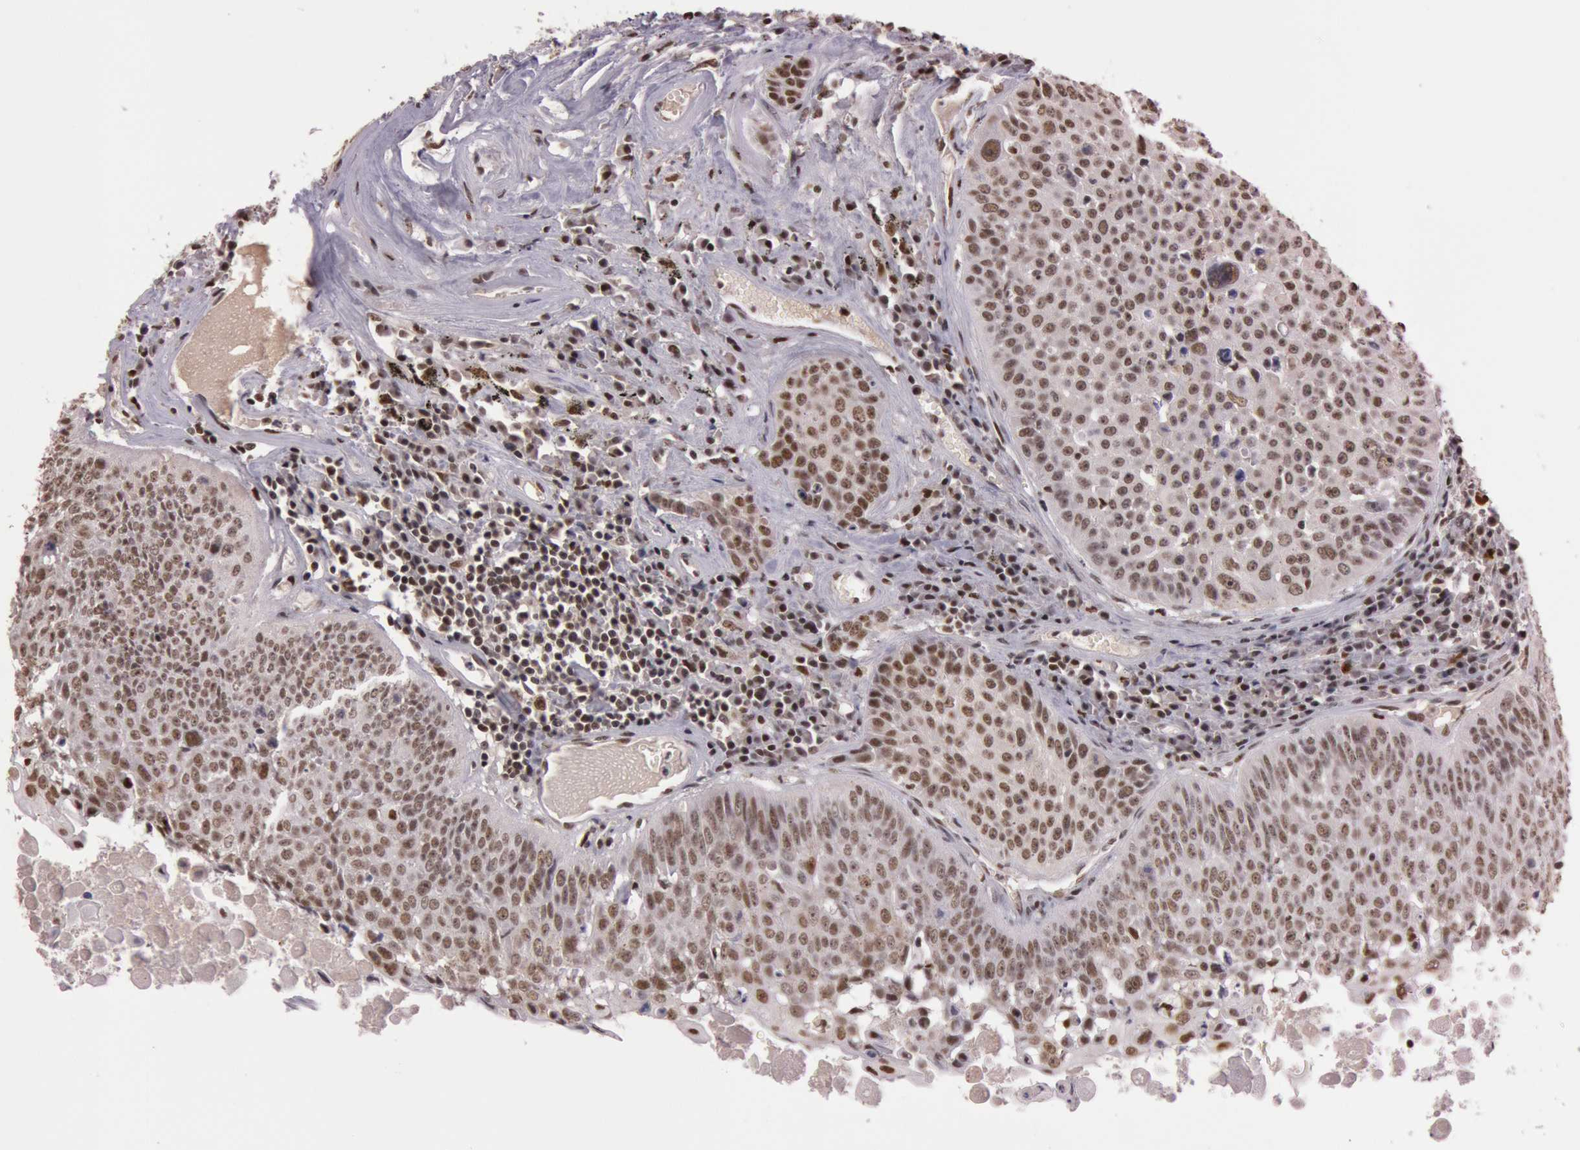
{"staining": {"intensity": "weak", "quantity": "25%-75%", "location": "nuclear"}, "tissue": "lung cancer", "cell_type": "Tumor cells", "image_type": "cancer", "snomed": [{"axis": "morphology", "description": "Adenocarcinoma, NOS"}, {"axis": "topography", "description": "Lung"}], "caption": "Lung cancer tissue displays weak nuclear staining in approximately 25%-75% of tumor cells The staining is performed using DAB (3,3'-diaminobenzidine) brown chromogen to label protein expression. The nuclei are counter-stained blue using hematoxylin.", "gene": "TASL", "patient": {"sex": "male", "age": 60}}